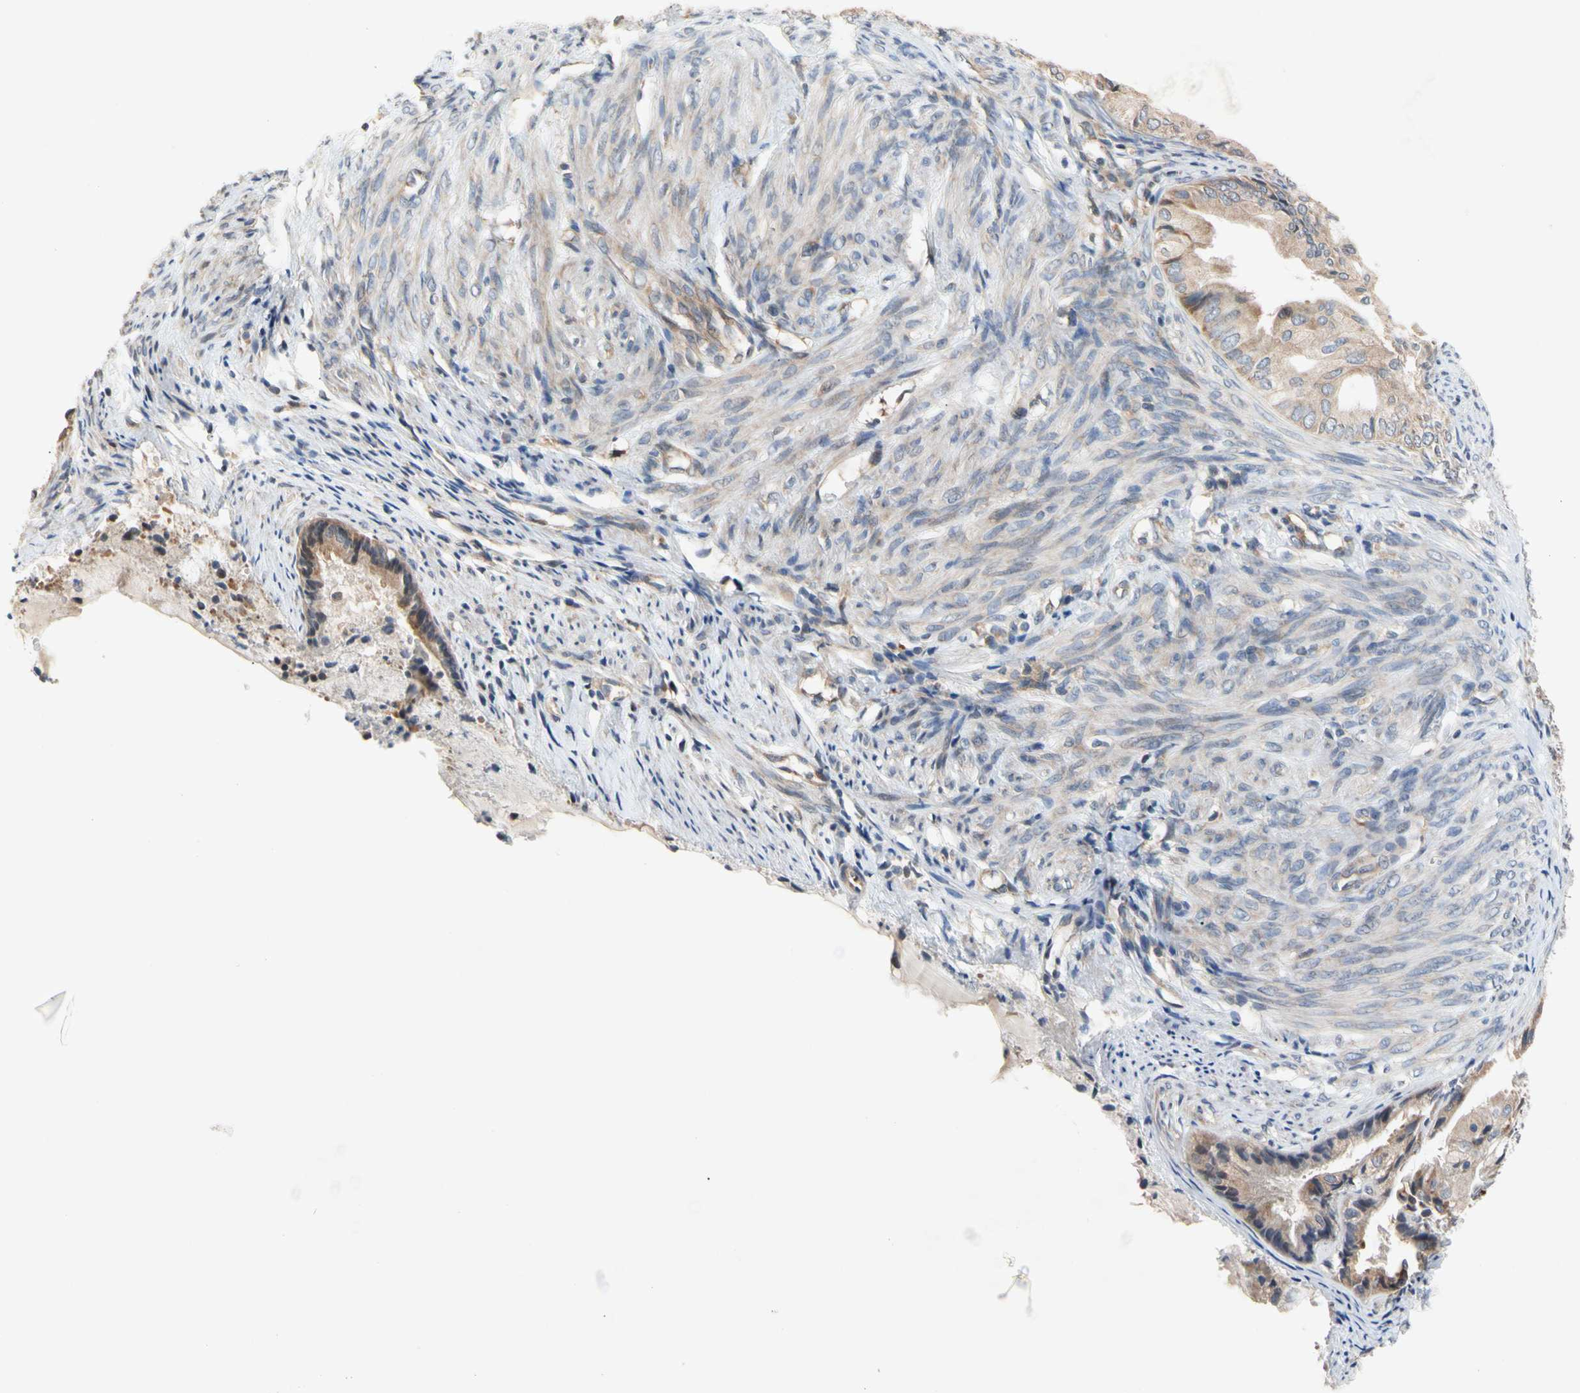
{"staining": {"intensity": "moderate", "quantity": ">75%", "location": "cytoplasmic/membranous"}, "tissue": "endometrial cancer", "cell_type": "Tumor cells", "image_type": "cancer", "snomed": [{"axis": "morphology", "description": "Adenocarcinoma, NOS"}, {"axis": "topography", "description": "Endometrium"}], "caption": "Tumor cells reveal moderate cytoplasmic/membranous expression in about >75% of cells in endometrial adenocarcinoma. The protein is shown in brown color, while the nuclei are stained blue.", "gene": "ANKHD1", "patient": {"sex": "female", "age": 86}}